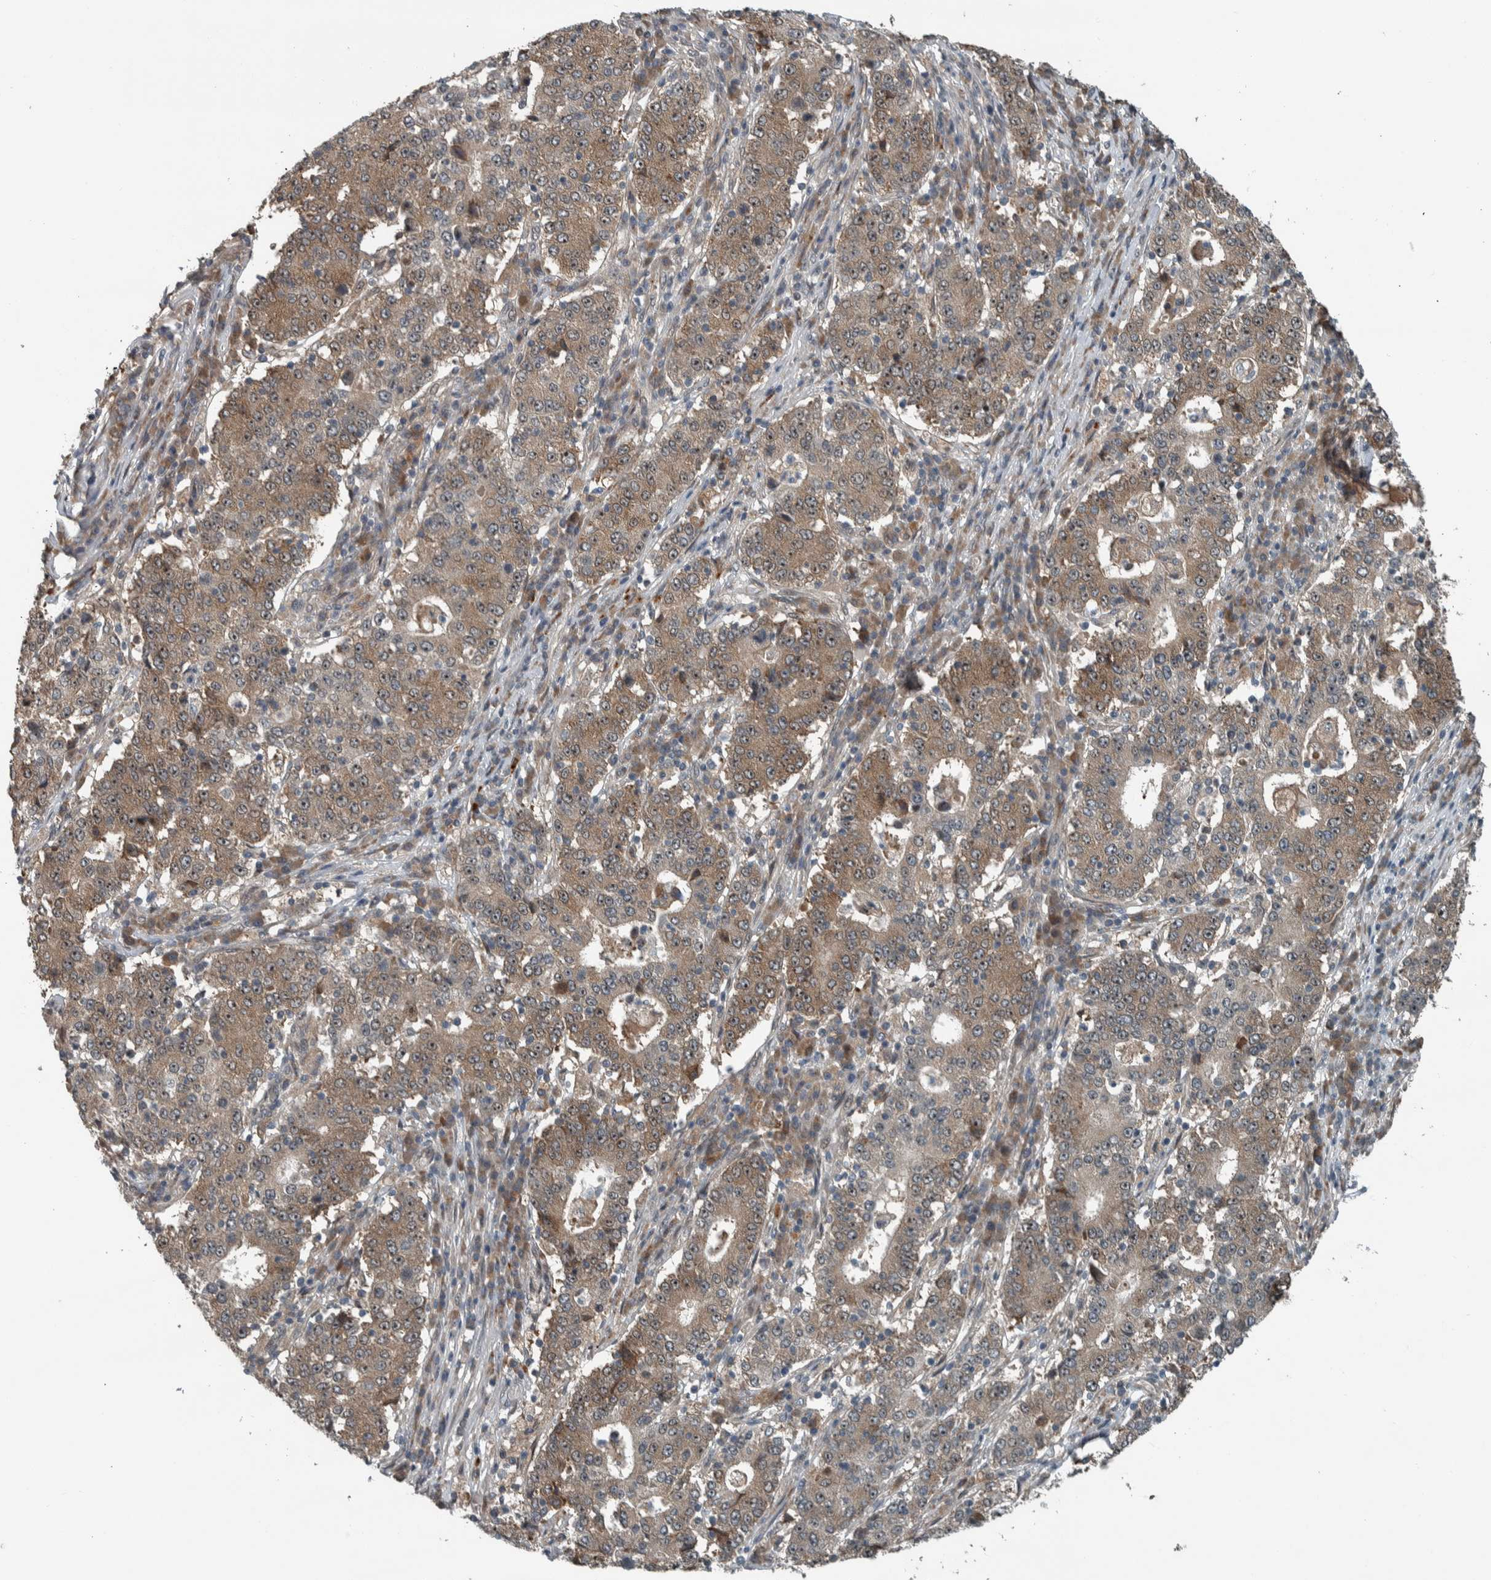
{"staining": {"intensity": "weak", "quantity": ">75%", "location": "cytoplasmic/membranous,nuclear"}, "tissue": "stomach cancer", "cell_type": "Tumor cells", "image_type": "cancer", "snomed": [{"axis": "morphology", "description": "Adenocarcinoma, NOS"}, {"axis": "topography", "description": "Stomach"}], "caption": "Immunohistochemistry of stomach cancer (adenocarcinoma) displays low levels of weak cytoplasmic/membranous and nuclear expression in about >75% of tumor cells.", "gene": "XPO5", "patient": {"sex": "male", "age": 59}}